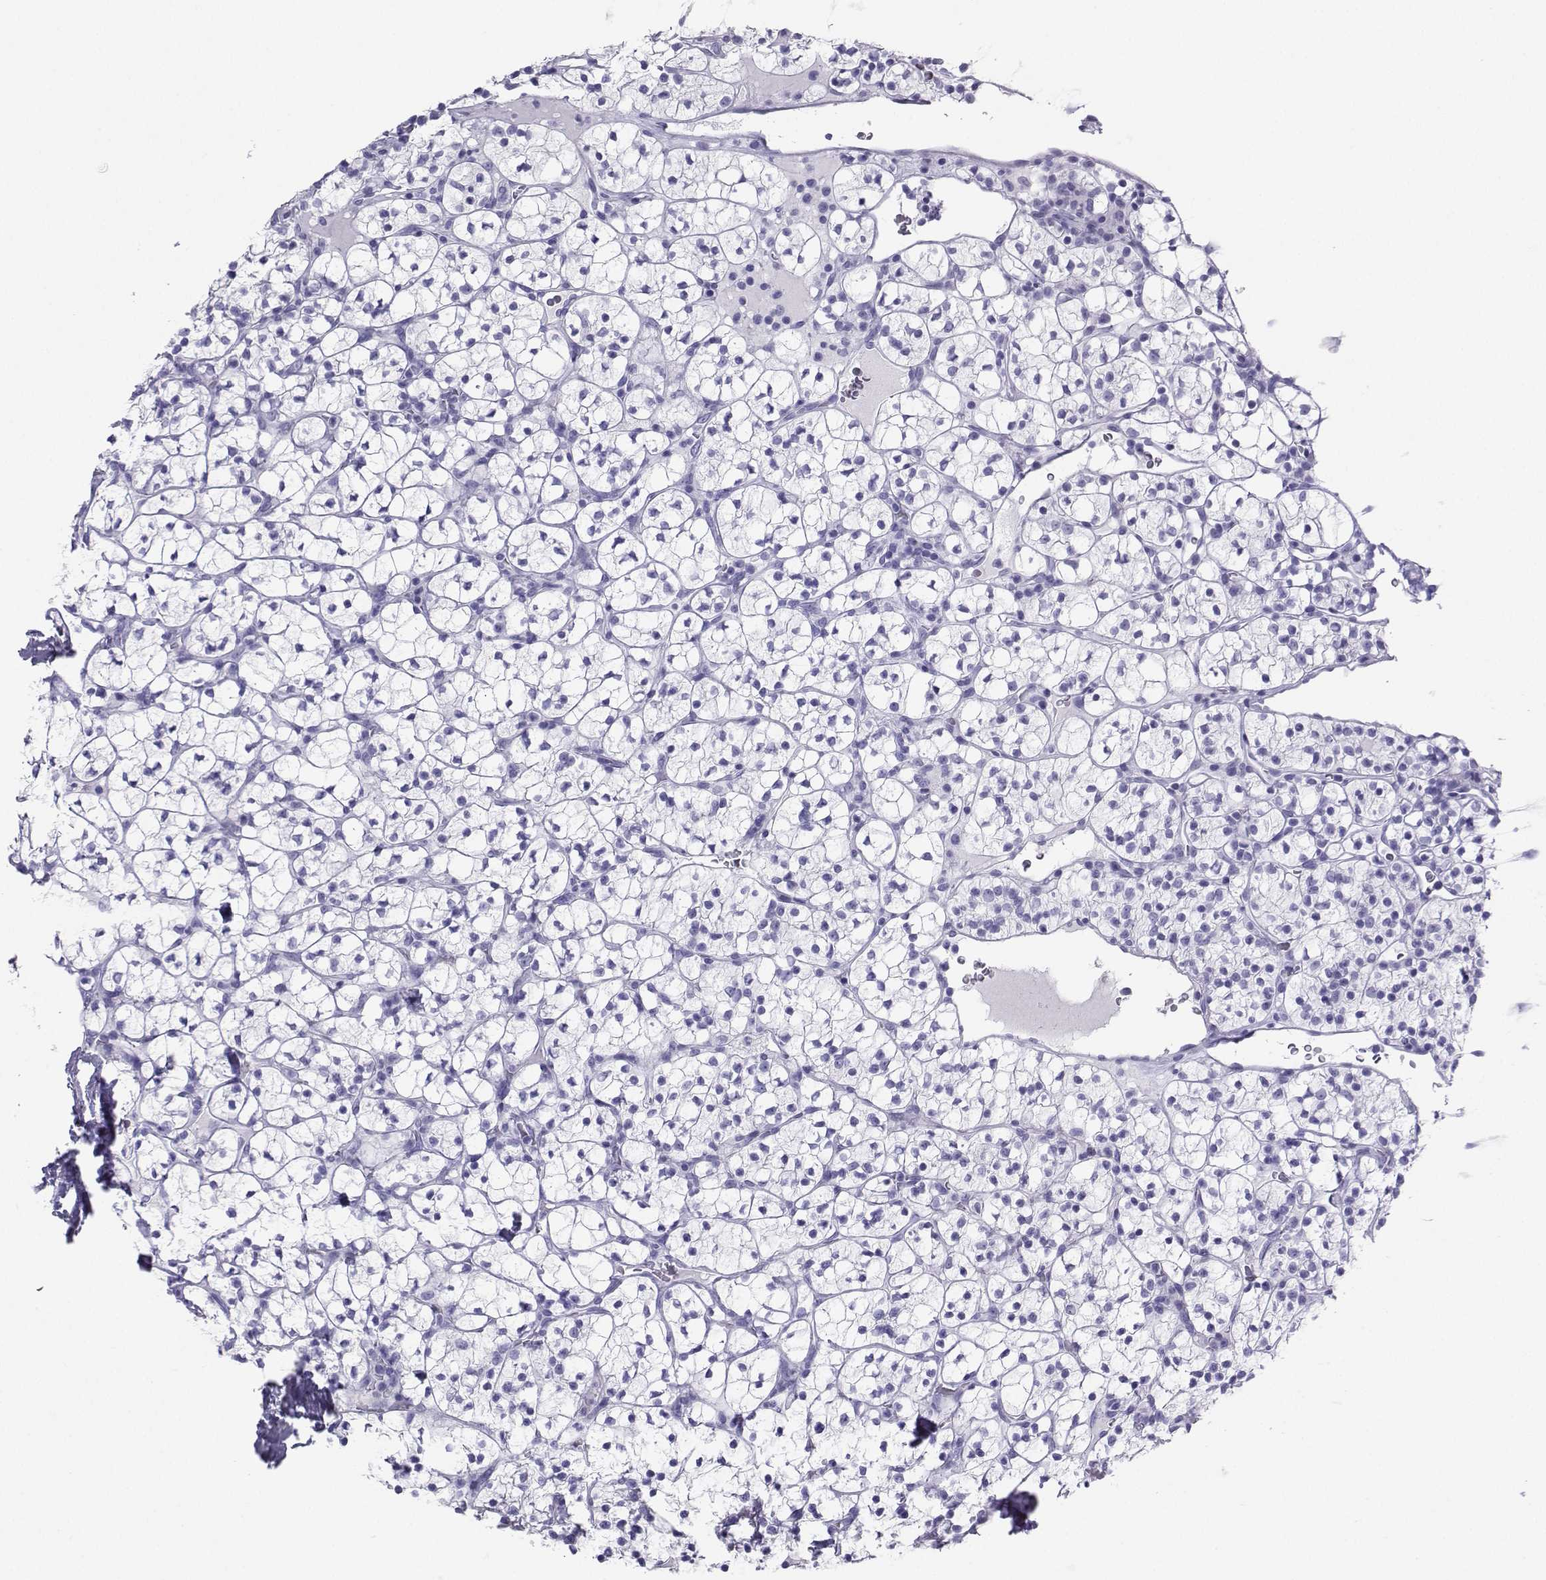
{"staining": {"intensity": "negative", "quantity": "none", "location": "none"}, "tissue": "renal cancer", "cell_type": "Tumor cells", "image_type": "cancer", "snomed": [{"axis": "morphology", "description": "Adenocarcinoma, NOS"}, {"axis": "topography", "description": "Kidney"}], "caption": "Image shows no significant protein positivity in tumor cells of renal cancer.", "gene": "LORICRIN", "patient": {"sex": "female", "age": 89}}